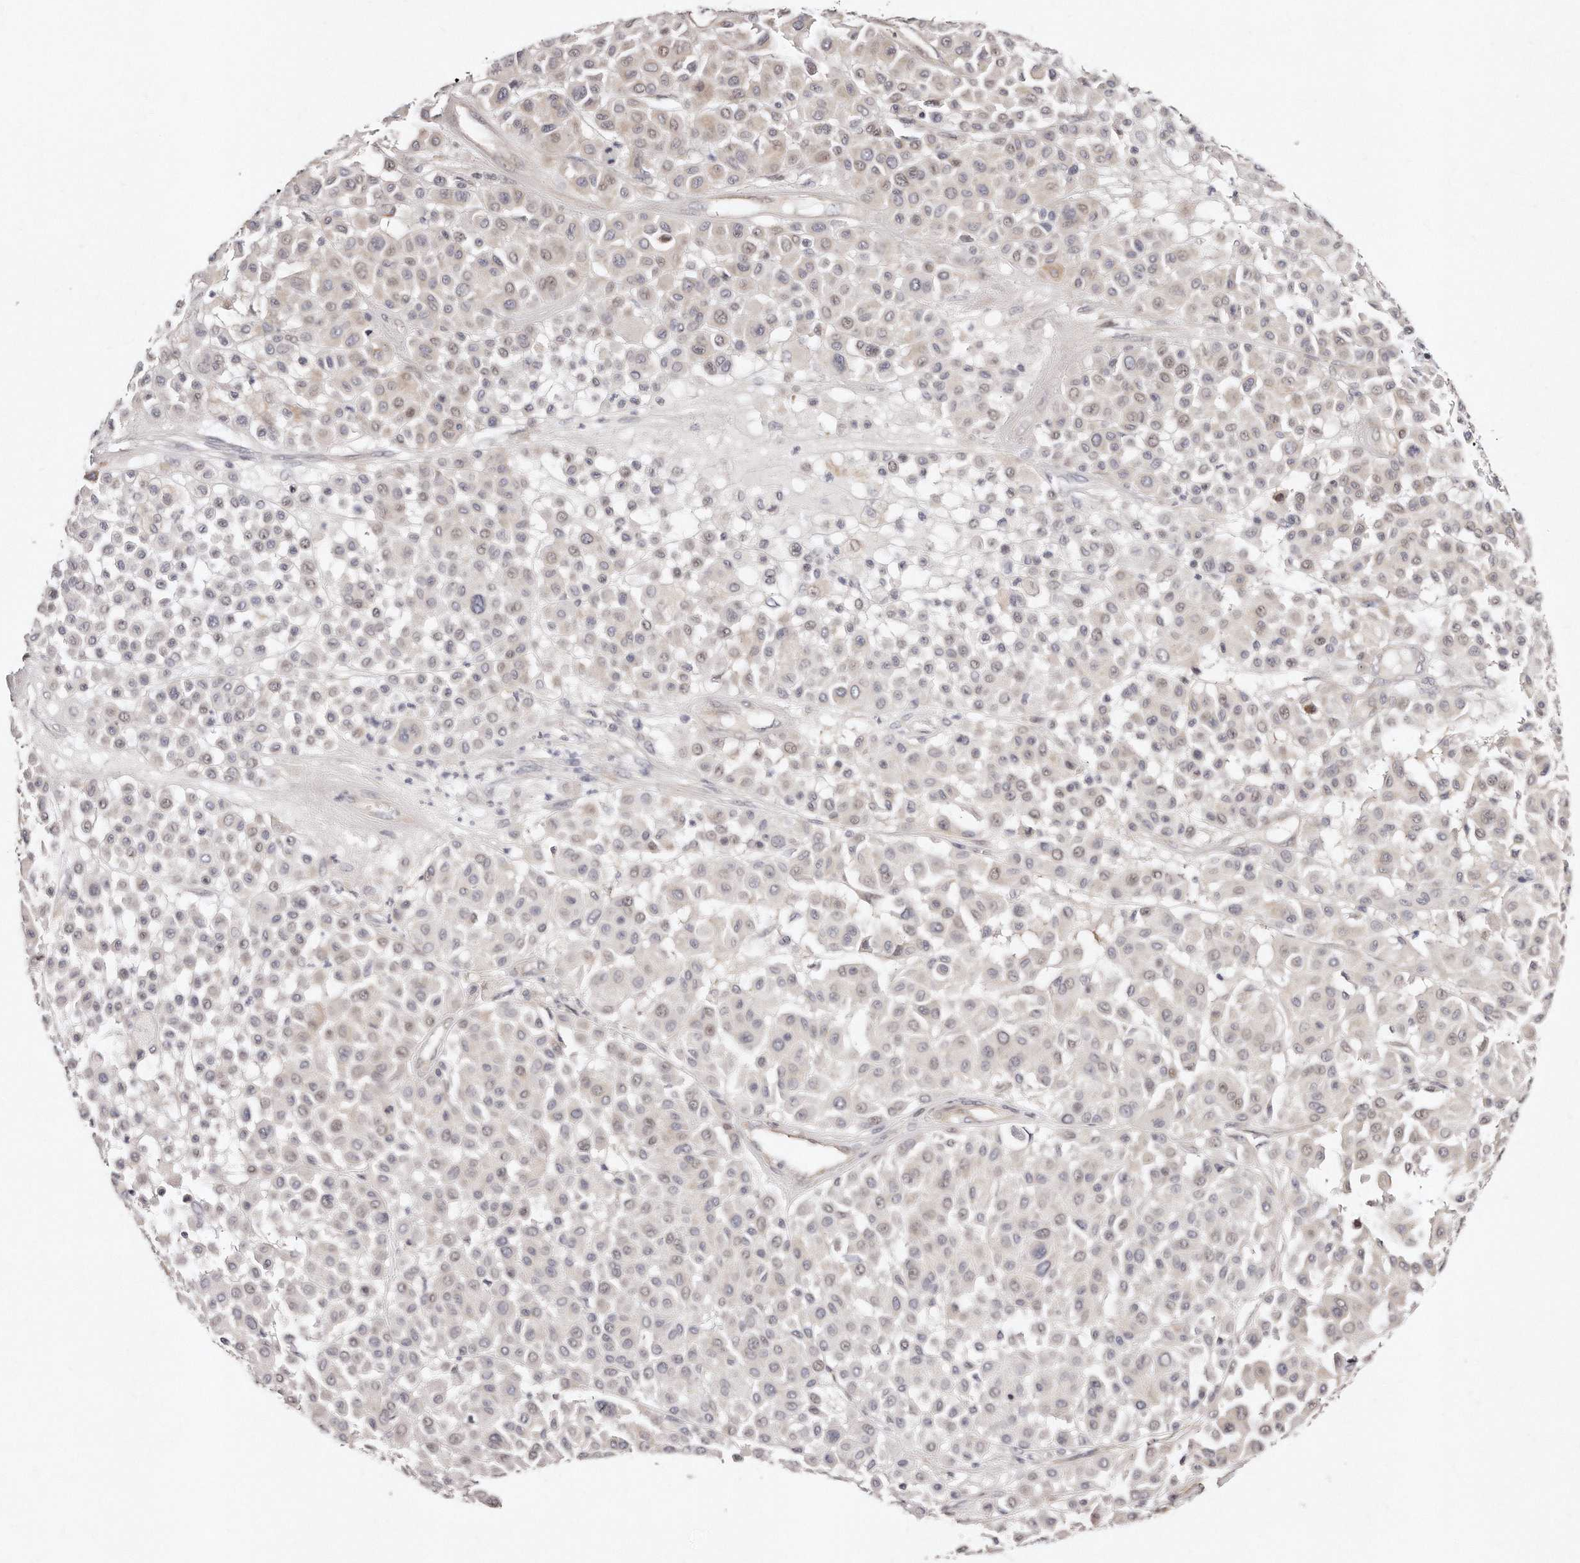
{"staining": {"intensity": "weak", "quantity": "<25%", "location": "cytoplasmic/membranous"}, "tissue": "melanoma", "cell_type": "Tumor cells", "image_type": "cancer", "snomed": [{"axis": "morphology", "description": "Malignant melanoma, Metastatic site"}, {"axis": "topography", "description": "Soft tissue"}], "caption": "Histopathology image shows no protein expression in tumor cells of malignant melanoma (metastatic site) tissue. The staining is performed using DAB (3,3'-diaminobenzidine) brown chromogen with nuclei counter-stained in using hematoxylin.", "gene": "CASZ1", "patient": {"sex": "male", "age": 41}}